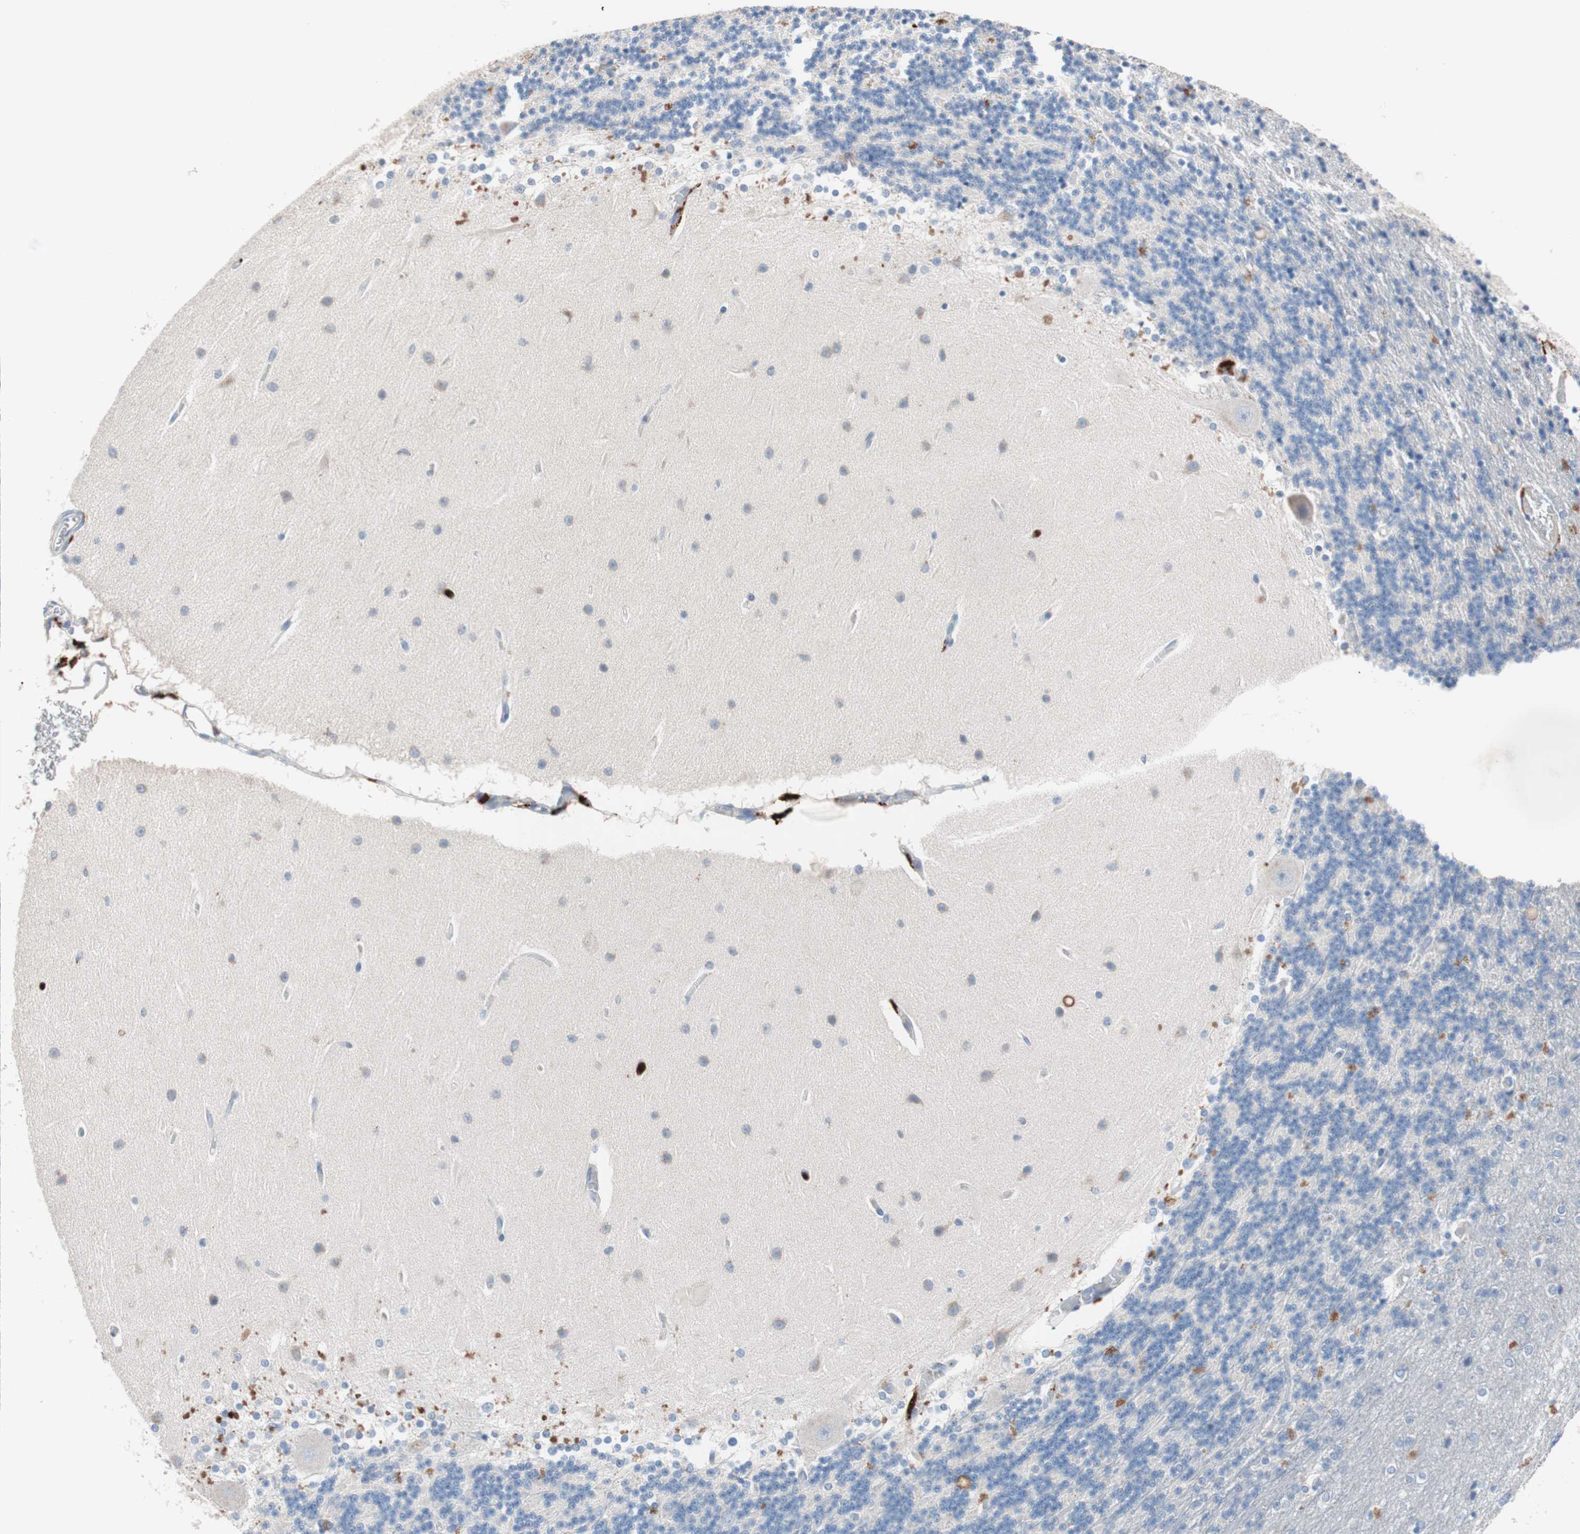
{"staining": {"intensity": "negative", "quantity": "none", "location": "none"}, "tissue": "cerebellum", "cell_type": "Cells in granular layer", "image_type": "normal", "snomed": [{"axis": "morphology", "description": "Normal tissue, NOS"}, {"axis": "topography", "description": "Cerebellum"}], "caption": "IHC photomicrograph of normal cerebellum: human cerebellum stained with DAB exhibits no significant protein positivity in cells in granular layer.", "gene": "CLEC4D", "patient": {"sex": "female", "age": 54}}